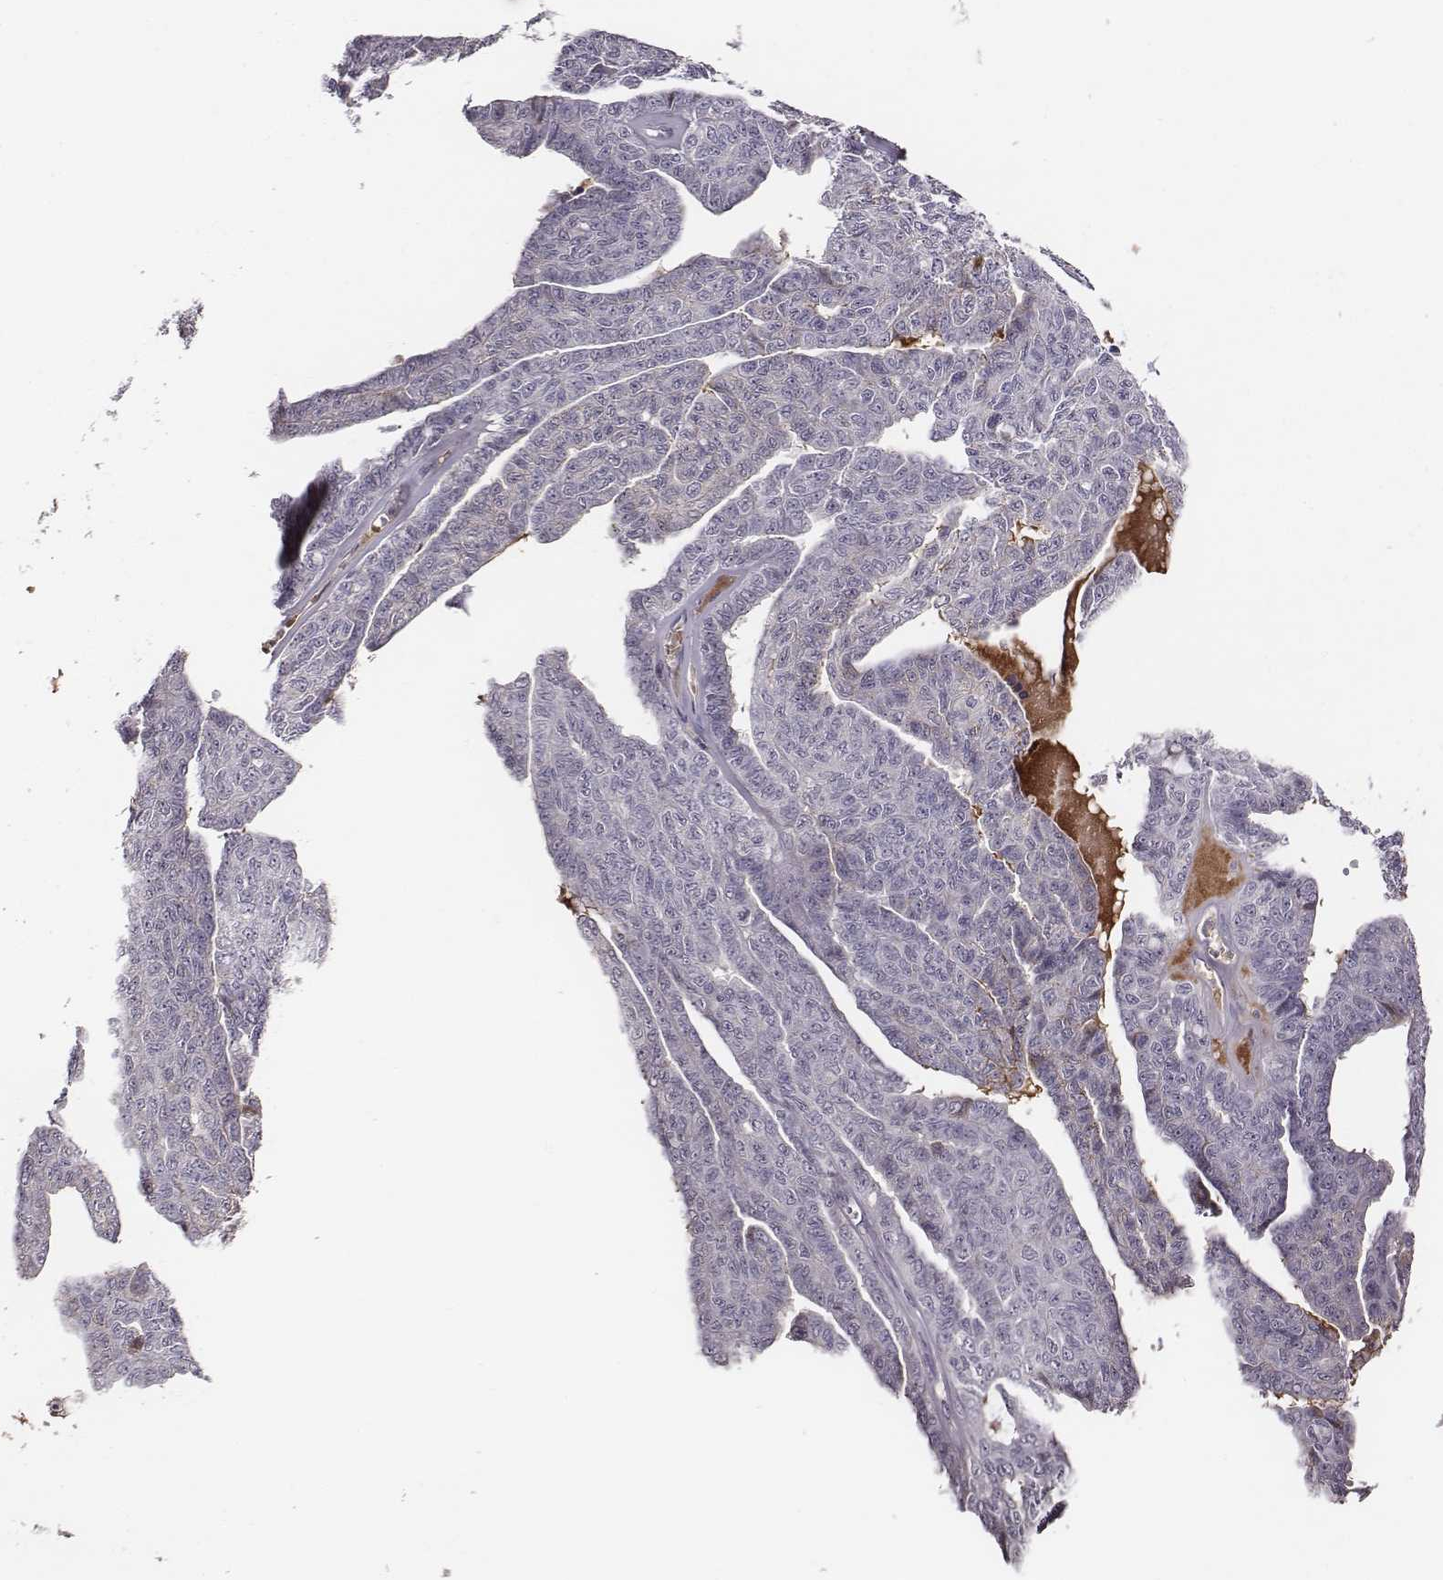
{"staining": {"intensity": "negative", "quantity": "none", "location": "none"}, "tissue": "ovarian cancer", "cell_type": "Tumor cells", "image_type": "cancer", "snomed": [{"axis": "morphology", "description": "Cystadenocarcinoma, serous, NOS"}, {"axis": "topography", "description": "Ovary"}], "caption": "This is a micrograph of immunohistochemistry (IHC) staining of serous cystadenocarcinoma (ovarian), which shows no positivity in tumor cells.", "gene": "SLC22A6", "patient": {"sex": "female", "age": 71}}